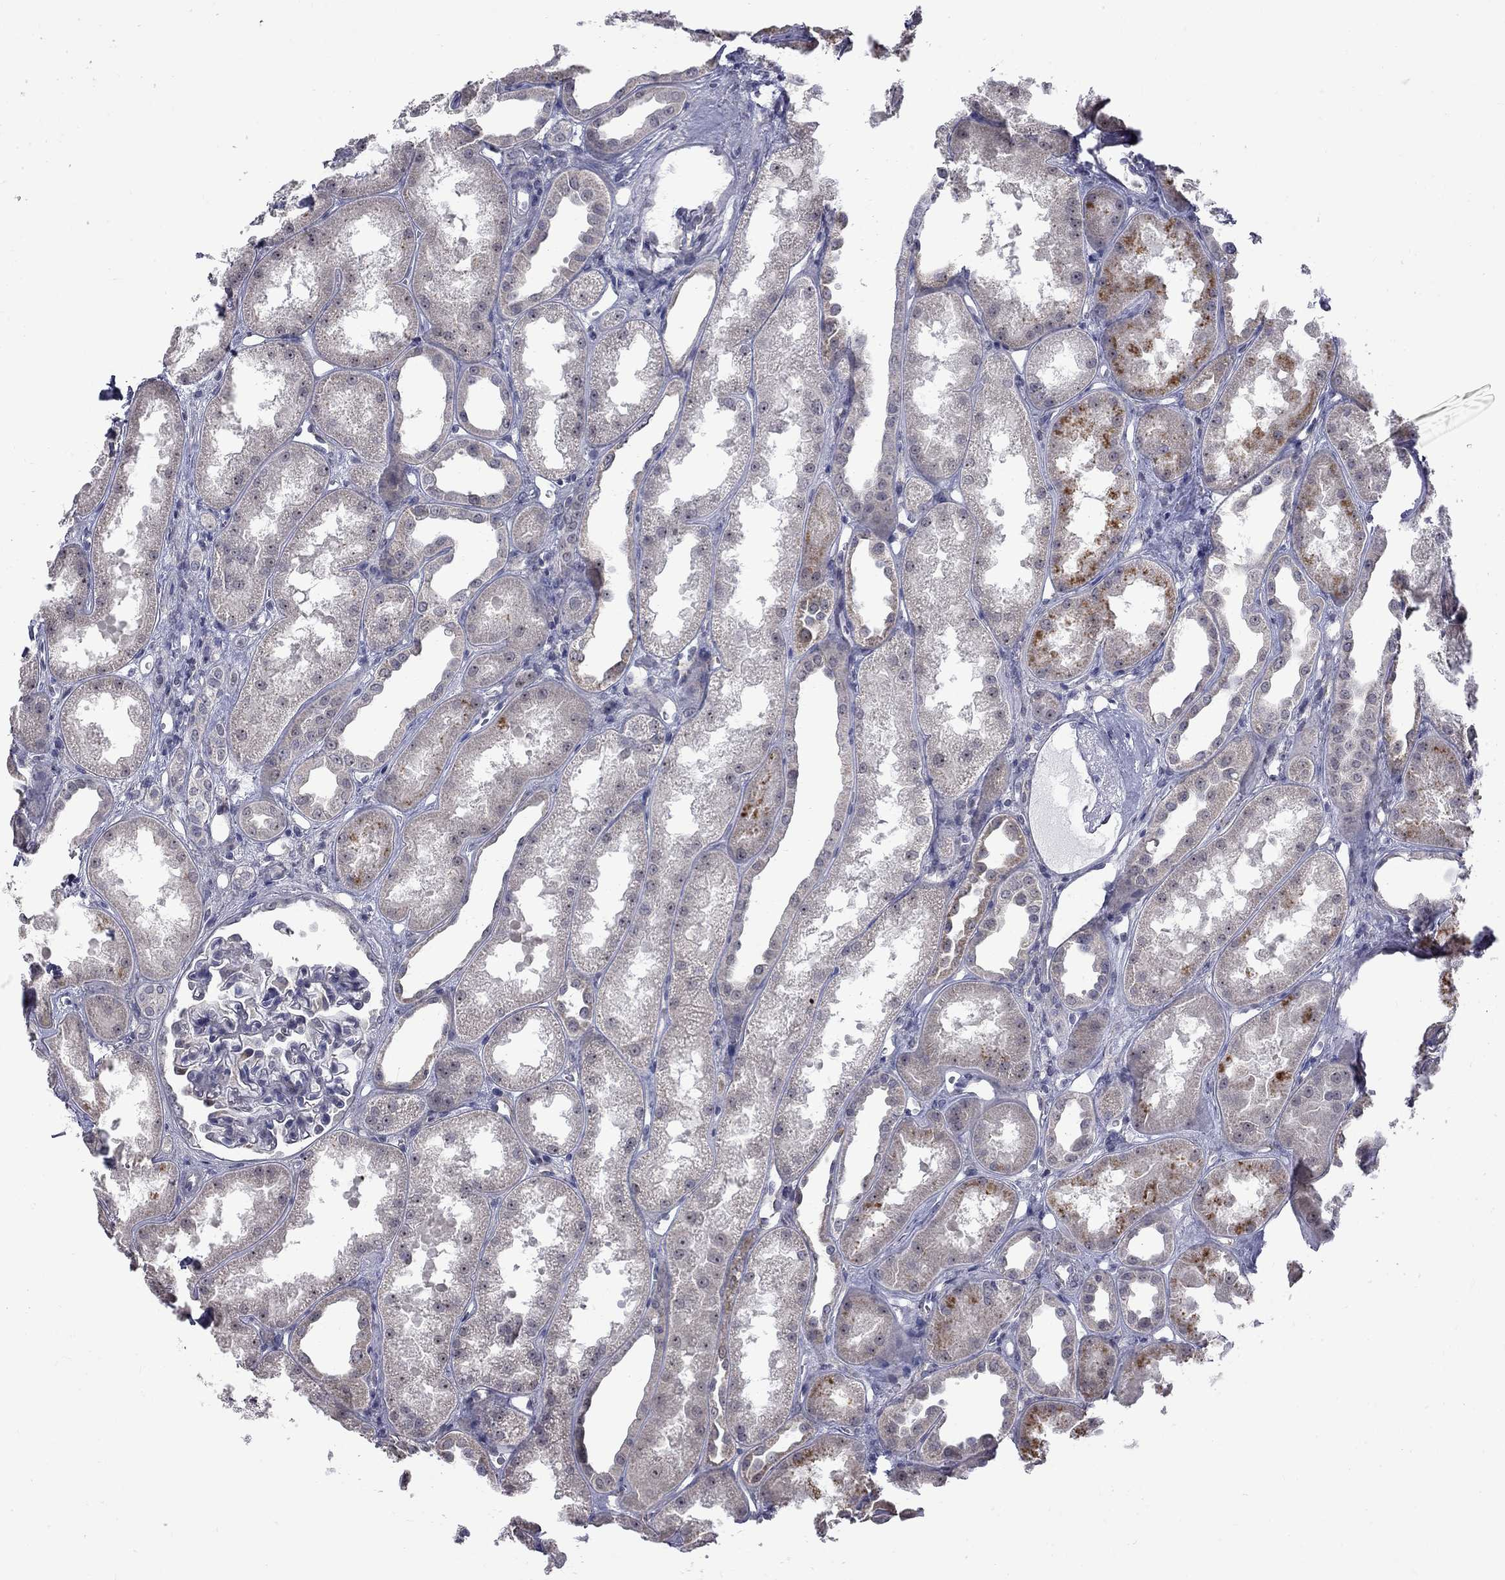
{"staining": {"intensity": "negative", "quantity": "none", "location": "none"}, "tissue": "kidney", "cell_type": "Cells in glomeruli", "image_type": "normal", "snomed": [{"axis": "morphology", "description": "Normal tissue, NOS"}, {"axis": "topography", "description": "Kidney"}], "caption": "Histopathology image shows no significant protein positivity in cells in glomeruli of normal kidney. The staining was performed using DAB (3,3'-diaminobenzidine) to visualize the protein expression in brown, while the nuclei were stained in blue with hematoxylin (Magnification: 20x).", "gene": "GSG1L", "patient": {"sex": "male", "age": 61}}